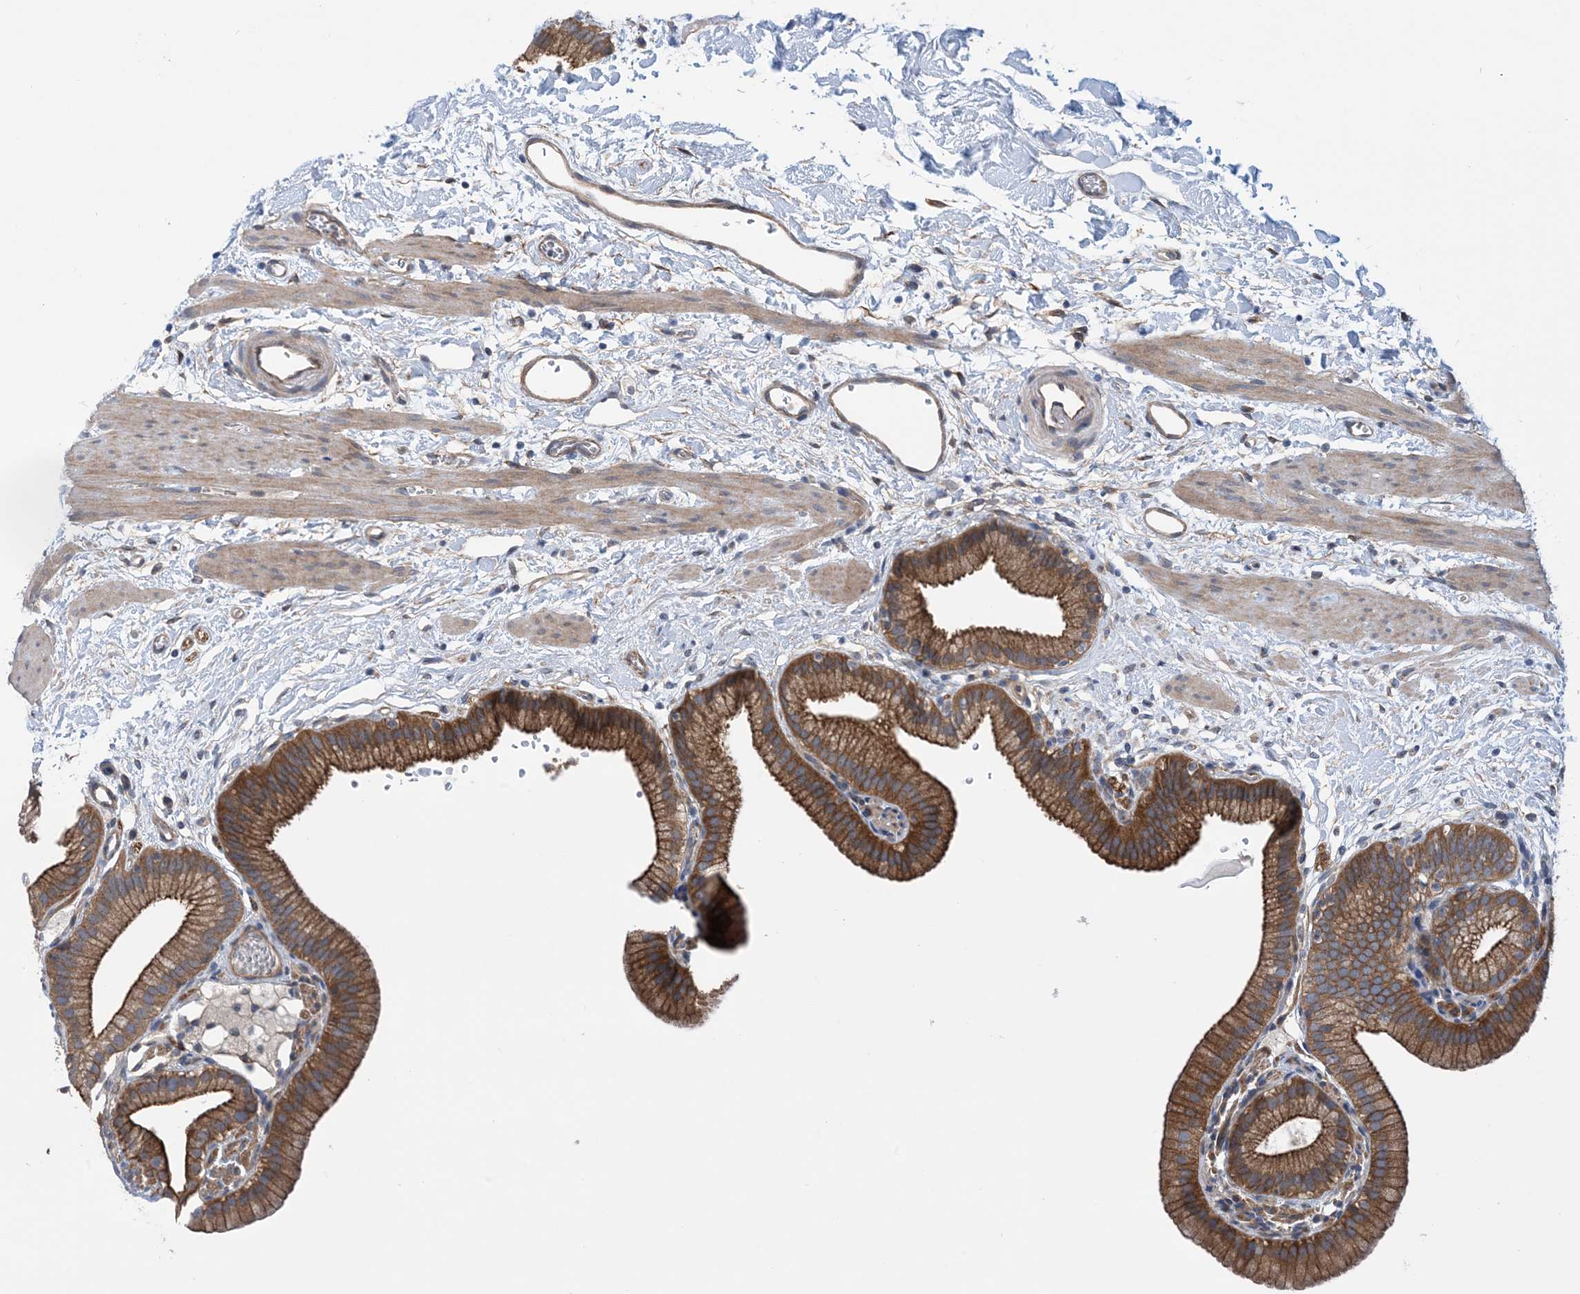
{"staining": {"intensity": "strong", "quantity": ">75%", "location": "cytoplasmic/membranous"}, "tissue": "gallbladder", "cell_type": "Glandular cells", "image_type": "normal", "snomed": [{"axis": "morphology", "description": "Normal tissue, NOS"}, {"axis": "topography", "description": "Gallbladder"}], "caption": "Gallbladder stained with IHC demonstrates strong cytoplasmic/membranous positivity in about >75% of glandular cells. The staining was performed using DAB, with brown indicating positive protein expression. Nuclei are stained blue with hematoxylin.", "gene": "EHBP1", "patient": {"sex": "male", "age": 55}}